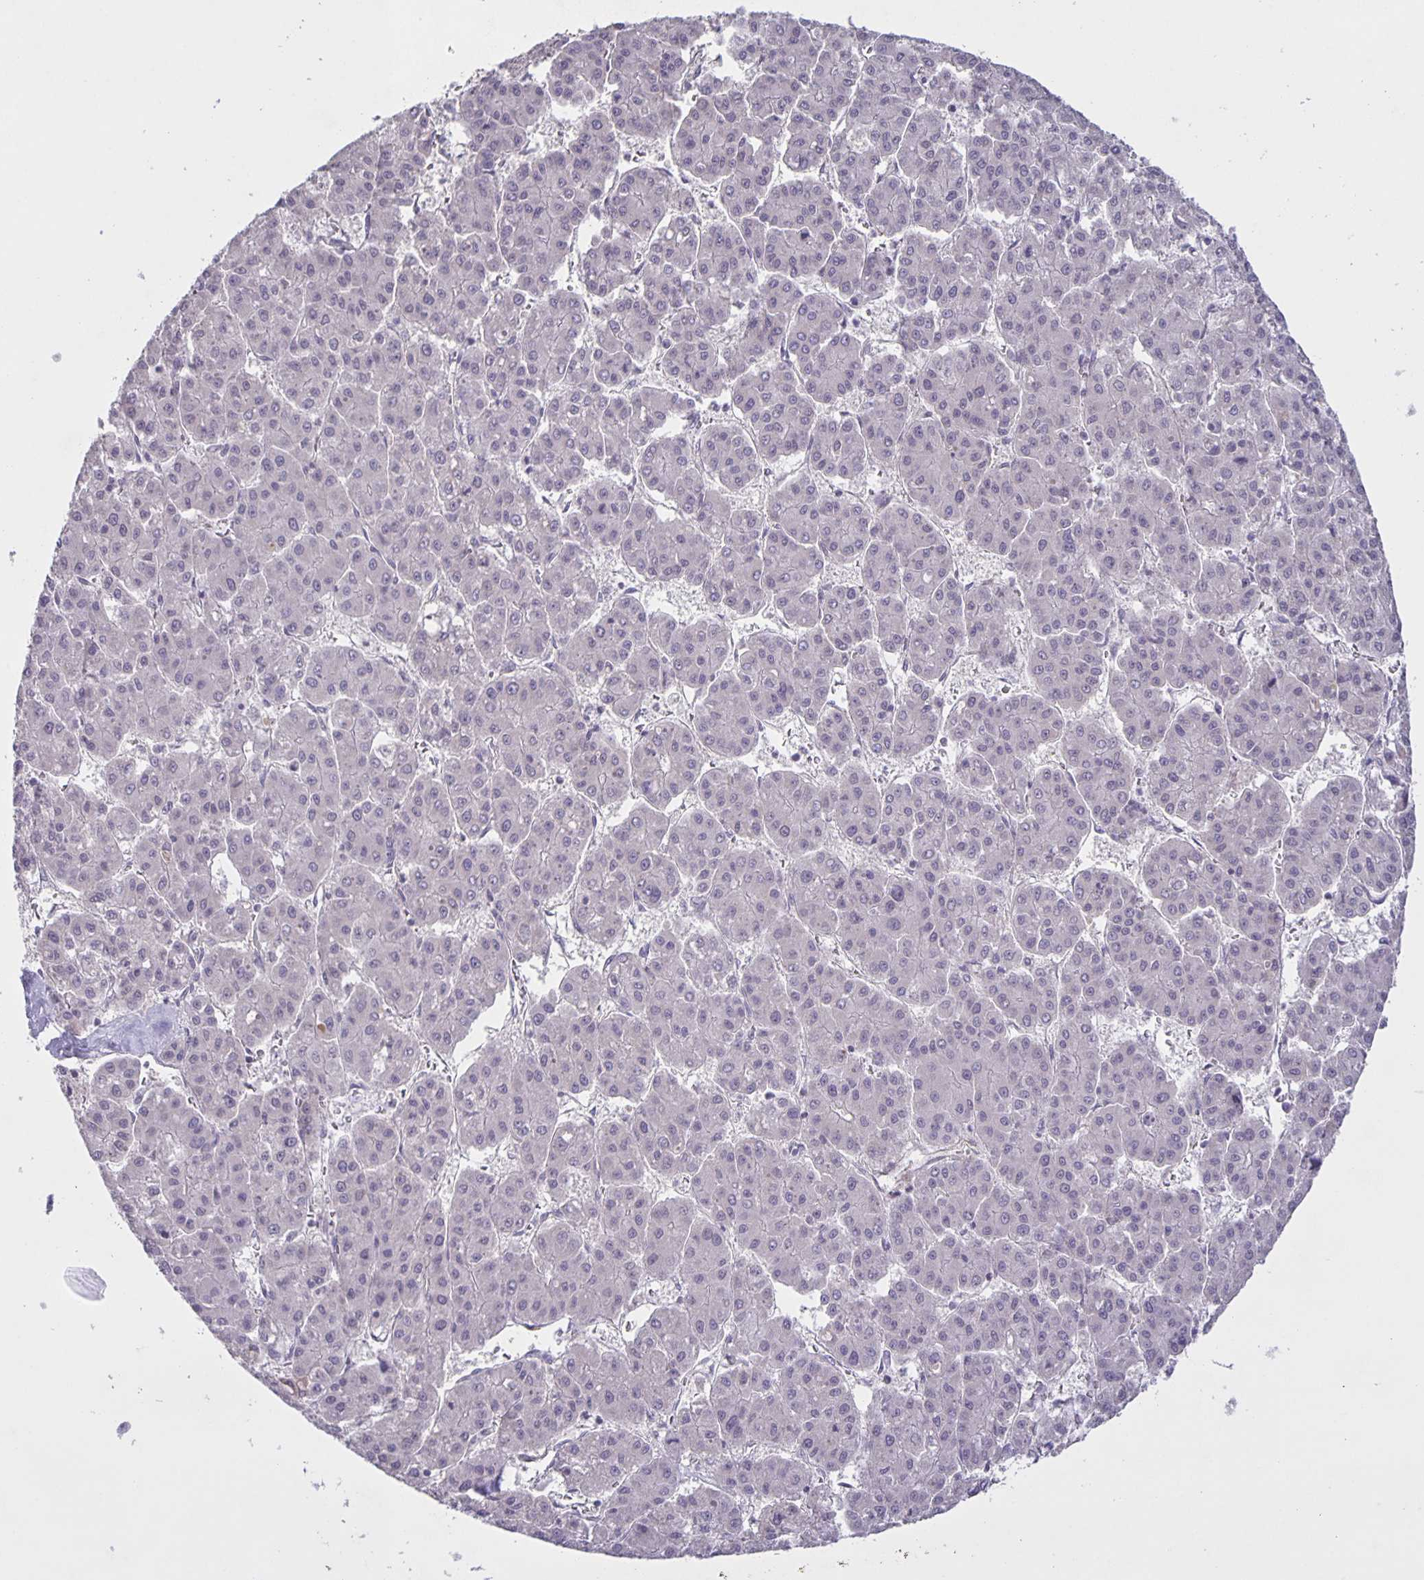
{"staining": {"intensity": "negative", "quantity": "none", "location": "none"}, "tissue": "liver cancer", "cell_type": "Tumor cells", "image_type": "cancer", "snomed": [{"axis": "morphology", "description": "Carcinoma, Hepatocellular, NOS"}, {"axis": "topography", "description": "Liver"}], "caption": "Immunohistochemical staining of human hepatocellular carcinoma (liver) reveals no significant expression in tumor cells.", "gene": "SRCIN1", "patient": {"sex": "male", "age": 73}}